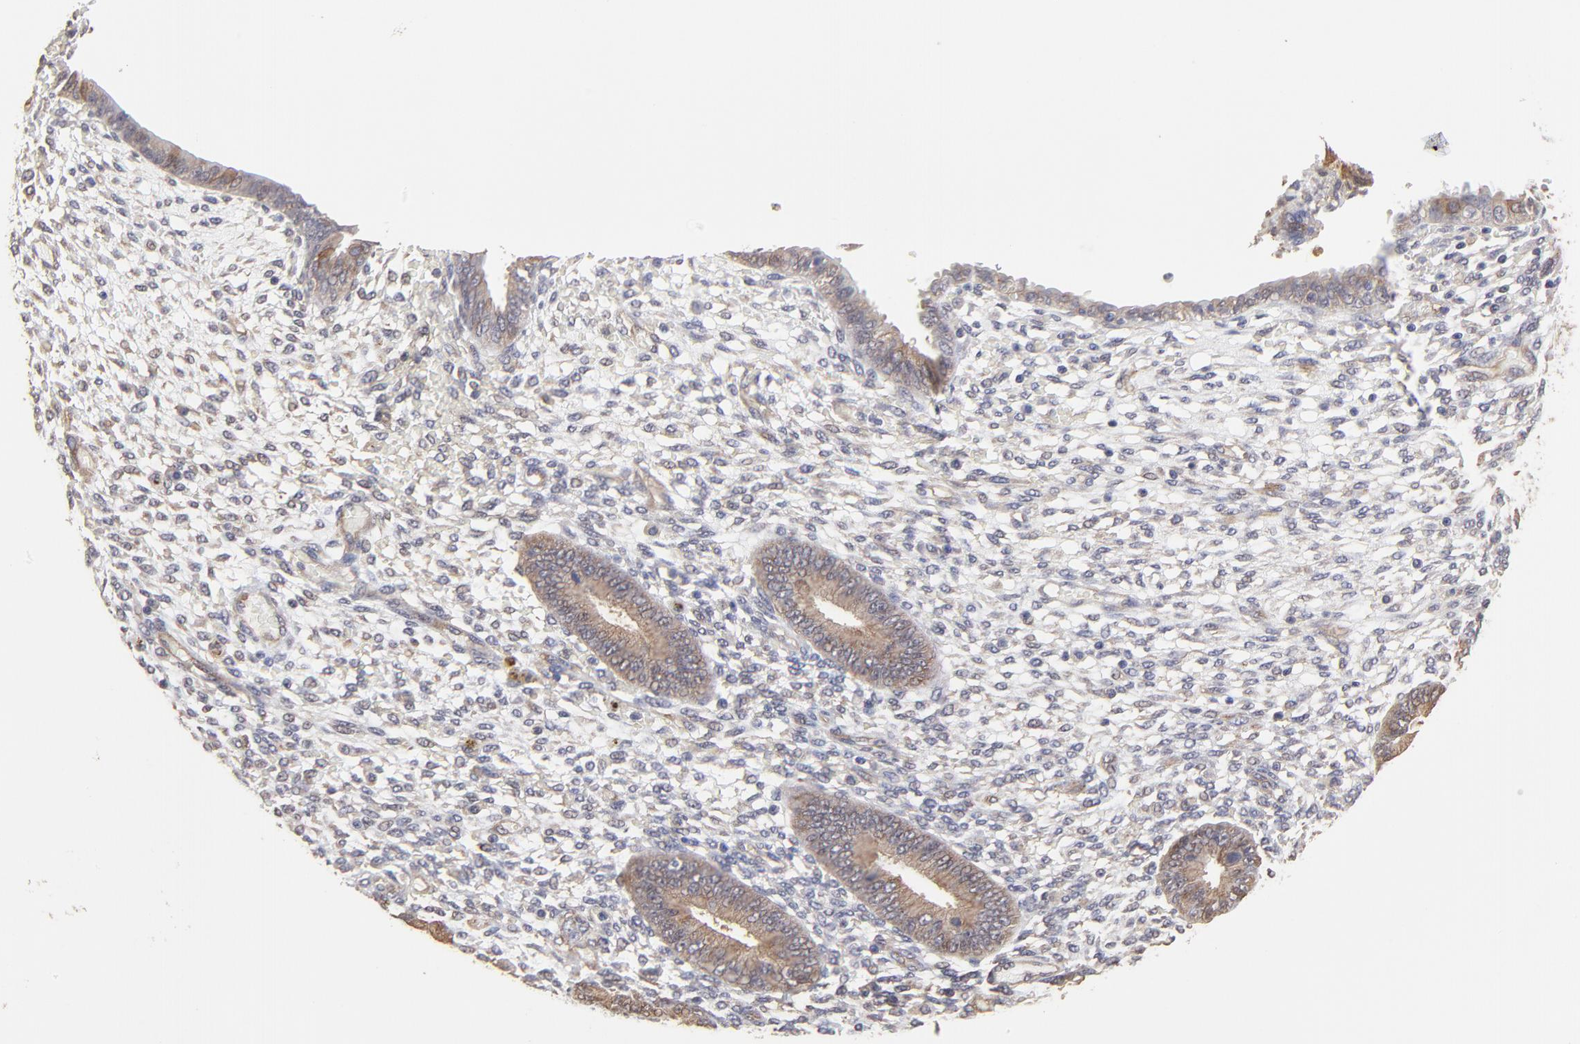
{"staining": {"intensity": "weak", "quantity": "25%-75%", "location": "cytoplasmic/membranous"}, "tissue": "endometrium", "cell_type": "Cells in endometrial stroma", "image_type": "normal", "snomed": [{"axis": "morphology", "description": "Normal tissue, NOS"}, {"axis": "topography", "description": "Endometrium"}], "caption": "High-power microscopy captured an immunohistochemistry photomicrograph of normal endometrium, revealing weak cytoplasmic/membranous staining in approximately 25%-75% of cells in endometrial stroma.", "gene": "ARMT1", "patient": {"sex": "female", "age": 42}}